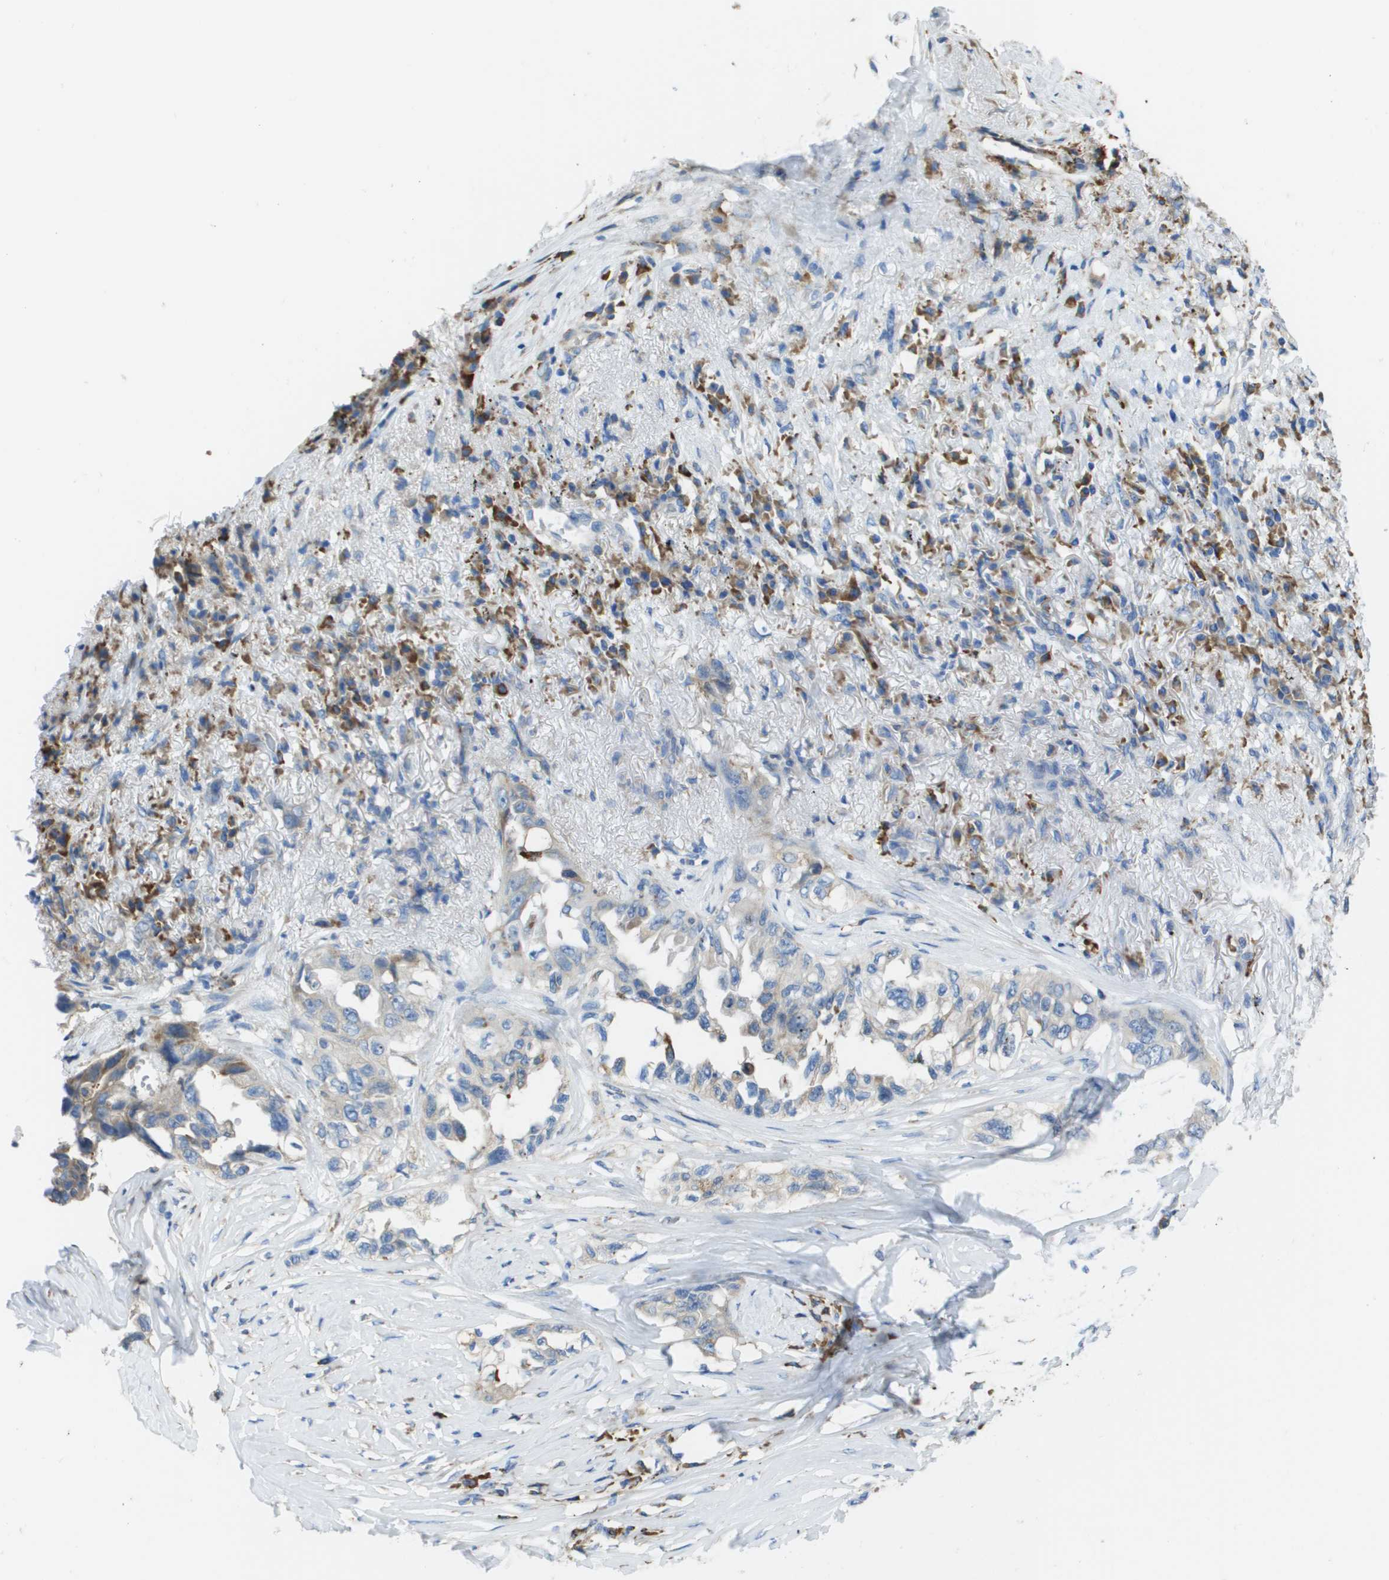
{"staining": {"intensity": "negative", "quantity": "none", "location": "none"}, "tissue": "lung cancer", "cell_type": "Tumor cells", "image_type": "cancer", "snomed": [{"axis": "morphology", "description": "Adenocarcinoma, NOS"}, {"axis": "topography", "description": "Lung"}], "caption": "Protein analysis of lung cancer (adenocarcinoma) demonstrates no significant staining in tumor cells.", "gene": "SDR42E1", "patient": {"sex": "female", "age": 51}}